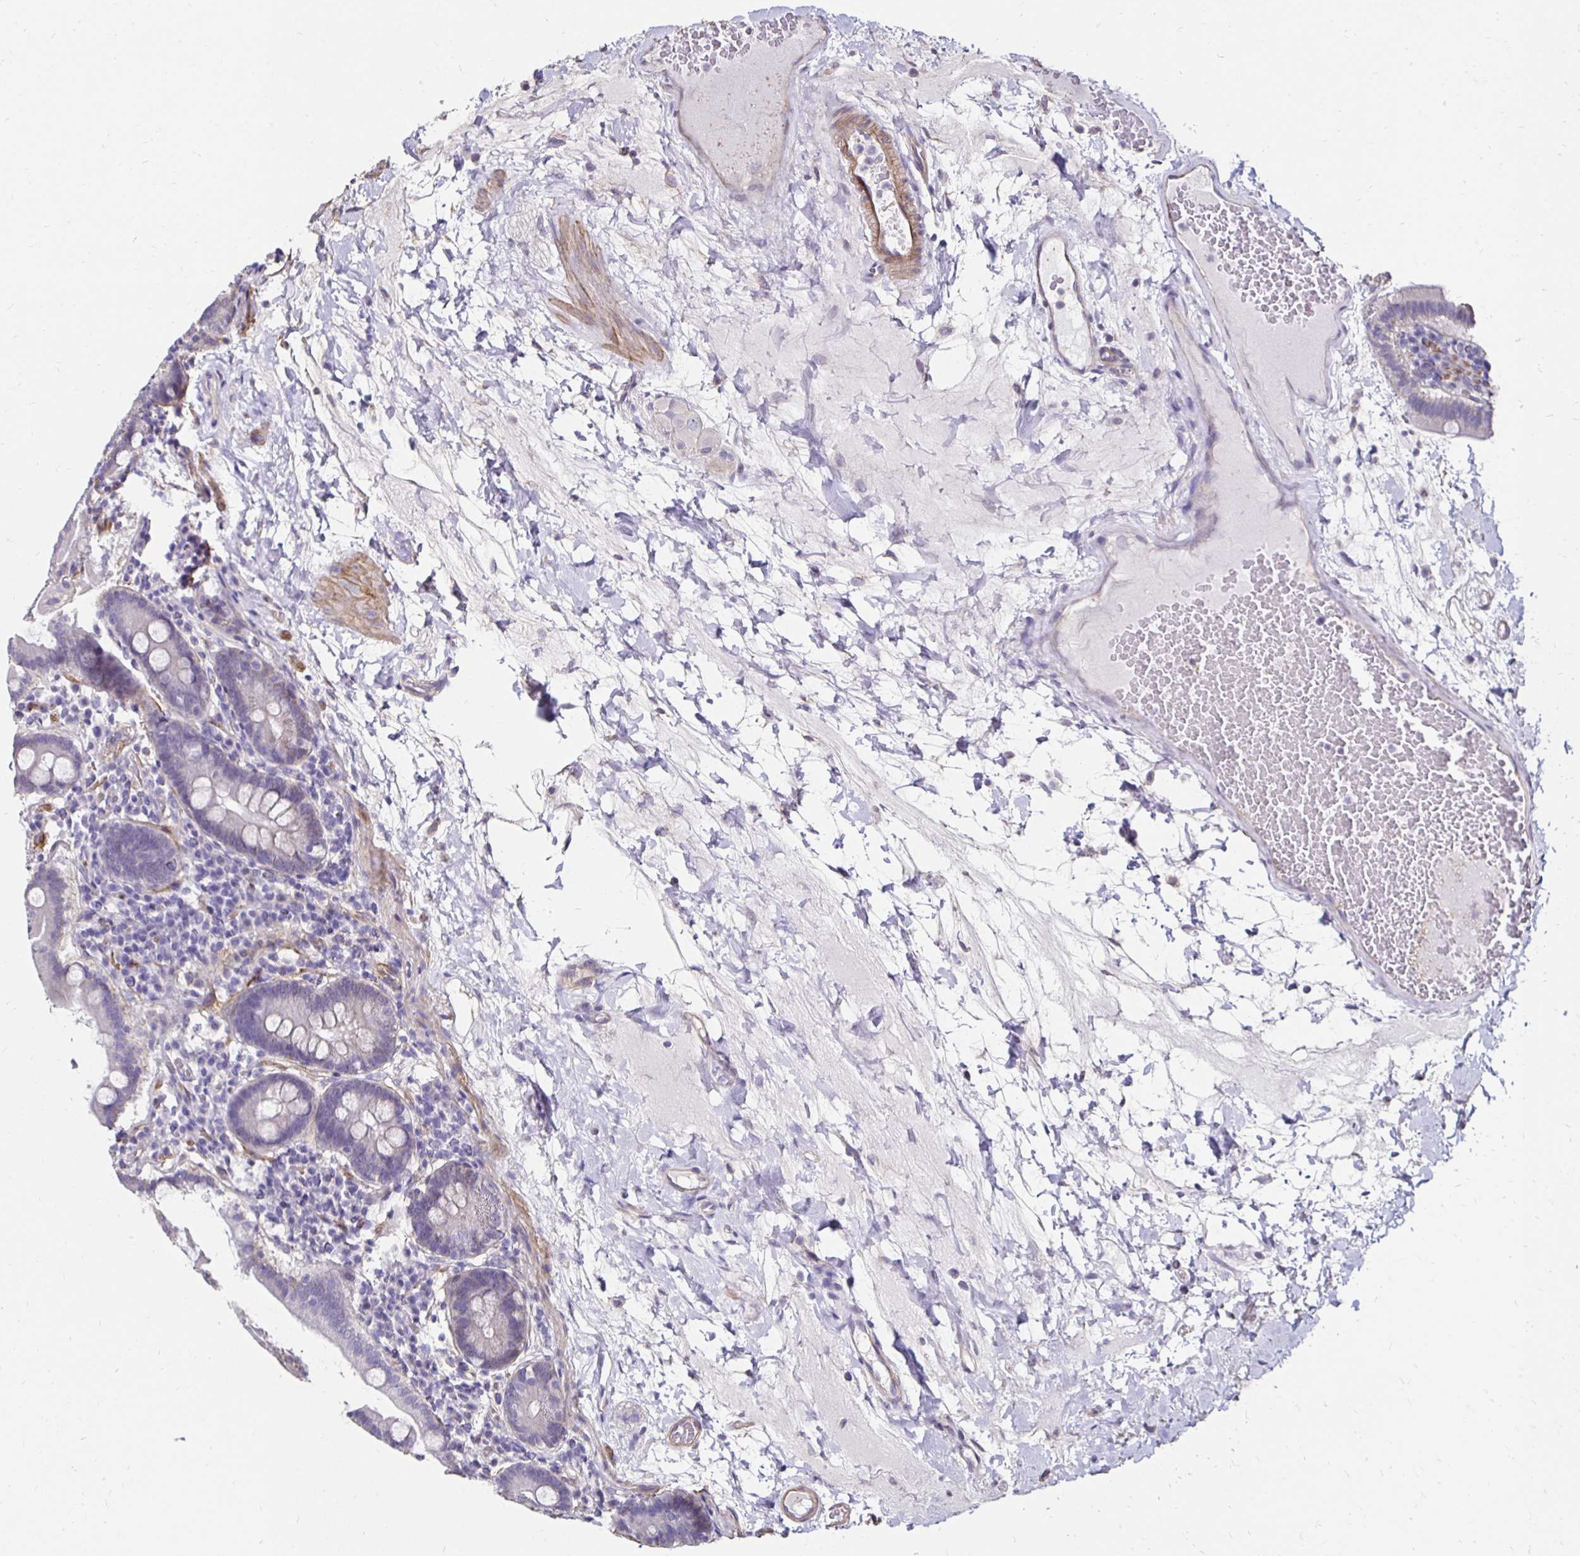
{"staining": {"intensity": "negative", "quantity": "none", "location": "none"}, "tissue": "small intestine", "cell_type": "Glandular cells", "image_type": "normal", "snomed": [{"axis": "morphology", "description": "Normal tissue, NOS"}, {"axis": "topography", "description": "Small intestine"}], "caption": "DAB (3,3'-diaminobenzidine) immunohistochemical staining of benign small intestine displays no significant expression in glandular cells.", "gene": "ITGB1", "patient": {"sex": "male", "age": 26}}